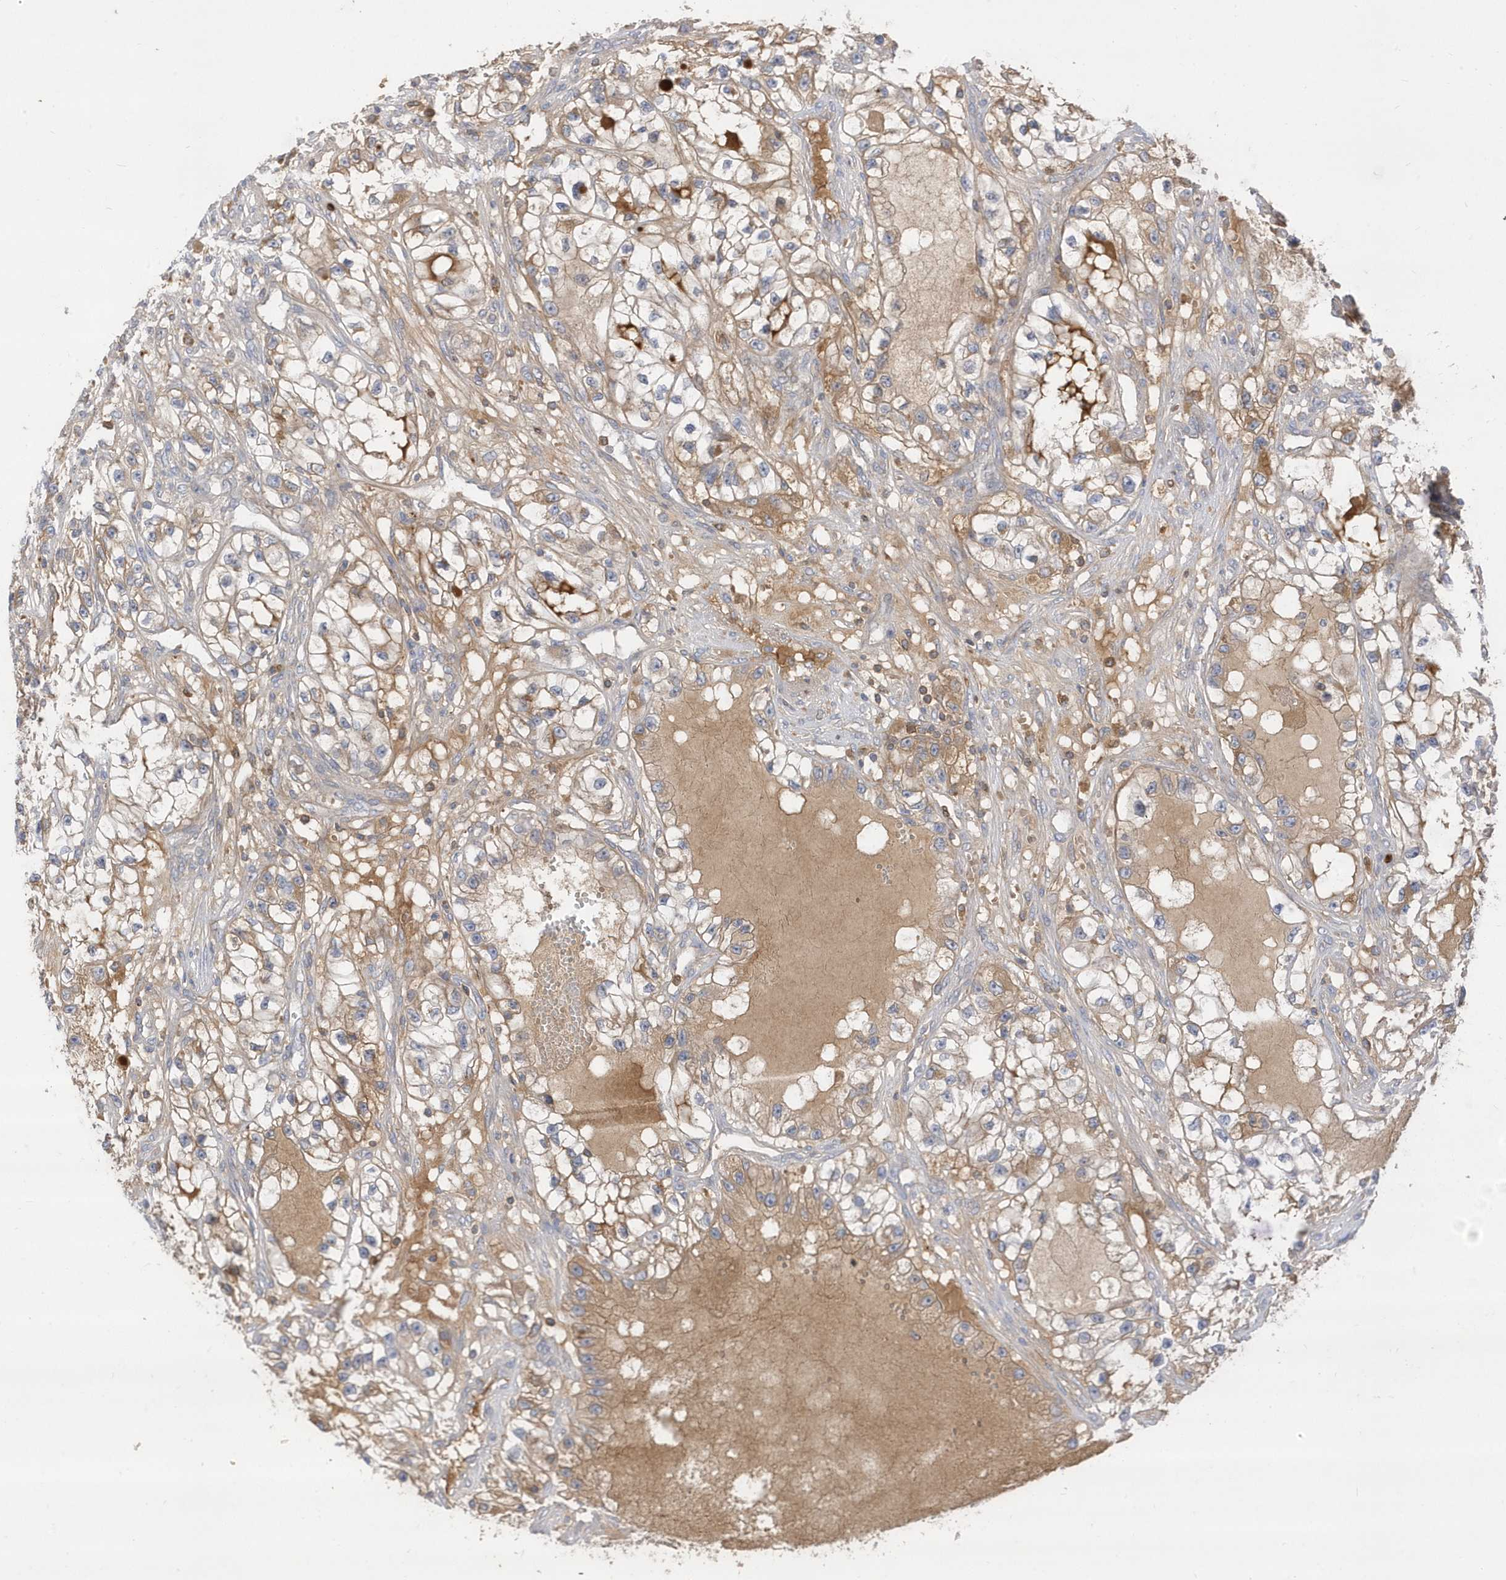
{"staining": {"intensity": "weak", "quantity": ">75%", "location": "cytoplasmic/membranous"}, "tissue": "renal cancer", "cell_type": "Tumor cells", "image_type": "cancer", "snomed": [{"axis": "morphology", "description": "Adenocarcinoma, NOS"}, {"axis": "topography", "description": "Kidney"}], "caption": "Renal cancer (adenocarcinoma) was stained to show a protein in brown. There is low levels of weak cytoplasmic/membranous staining in about >75% of tumor cells.", "gene": "DPP9", "patient": {"sex": "female", "age": 57}}